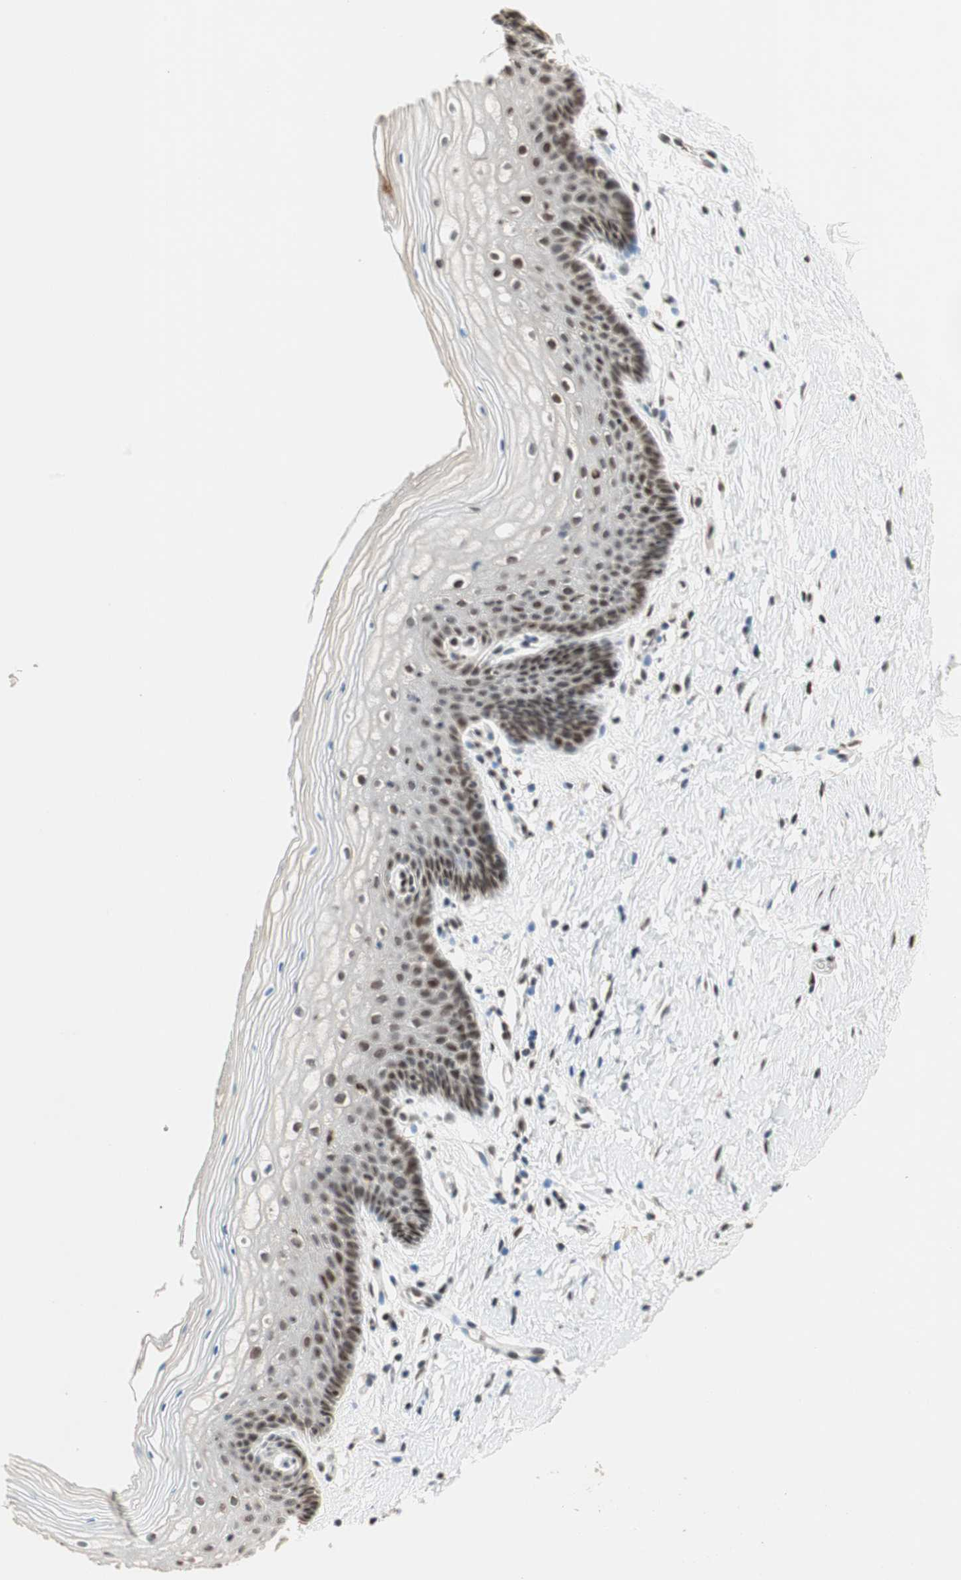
{"staining": {"intensity": "moderate", "quantity": "25%-75%", "location": "nuclear"}, "tissue": "vagina", "cell_type": "Squamous epithelial cells", "image_type": "normal", "snomed": [{"axis": "morphology", "description": "Normal tissue, NOS"}, {"axis": "topography", "description": "Vagina"}], "caption": "Vagina stained with a brown dye demonstrates moderate nuclear positive positivity in approximately 25%-75% of squamous epithelial cells.", "gene": "MDC1", "patient": {"sex": "female", "age": 46}}